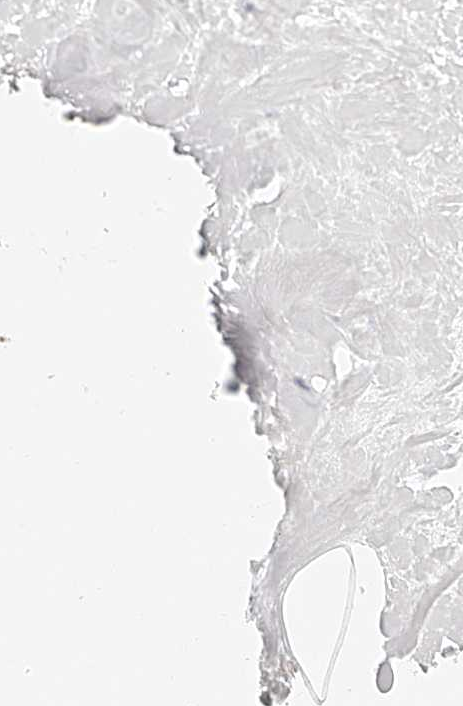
{"staining": {"intensity": "negative", "quantity": "none", "location": "none"}, "tissue": "adipose tissue", "cell_type": "Adipocytes", "image_type": "normal", "snomed": [{"axis": "morphology", "description": "Normal tissue, NOS"}, {"axis": "morphology", "description": "Fibrosis, NOS"}, {"axis": "topography", "description": "Breast"}, {"axis": "topography", "description": "Adipose tissue"}], "caption": "Immunohistochemistry (IHC) micrograph of normal adipose tissue: human adipose tissue stained with DAB (3,3'-diaminobenzidine) shows no significant protein expression in adipocytes. The staining is performed using DAB (3,3'-diaminobenzidine) brown chromogen with nuclei counter-stained in using hematoxylin.", "gene": "ZFP69", "patient": {"sex": "female", "age": 39}}